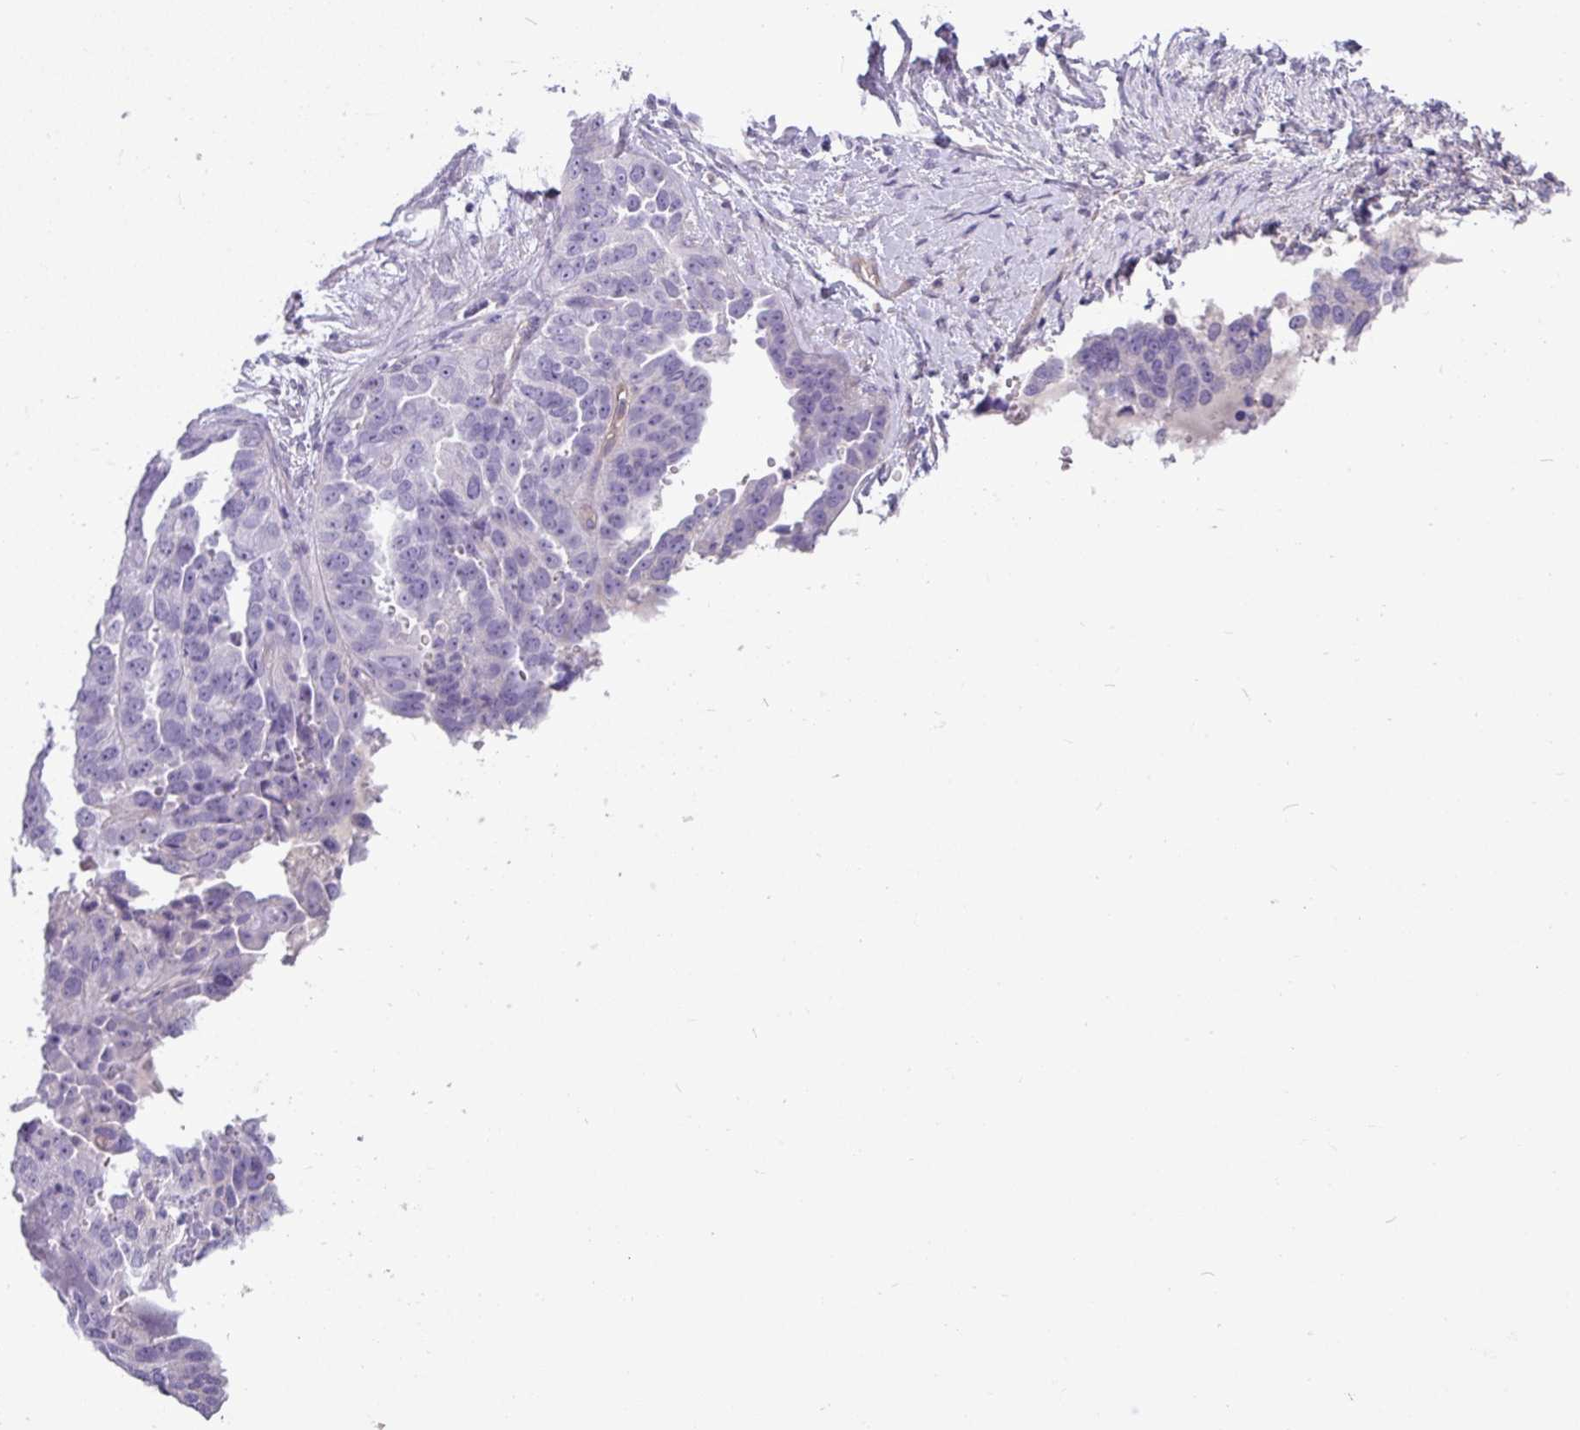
{"staining": {"intensity": "negative", "quantity": "none", "location": "none"}, "tissue": "ovarian cancer", "cell_type": "Tumor cells", "image_type": "cancer", "snomed": [{"axis": "morphology", "description": "Cystadenocarcinoma, serous, NOS"}, {"axis": "topography", "description": "Ovary"}], "caption": "Immunohistochemistry of ovarian cancer shows no expression in tumor cells.", "gene": "KIRREL3", "patient": {"sex": "female", "age": 44}}